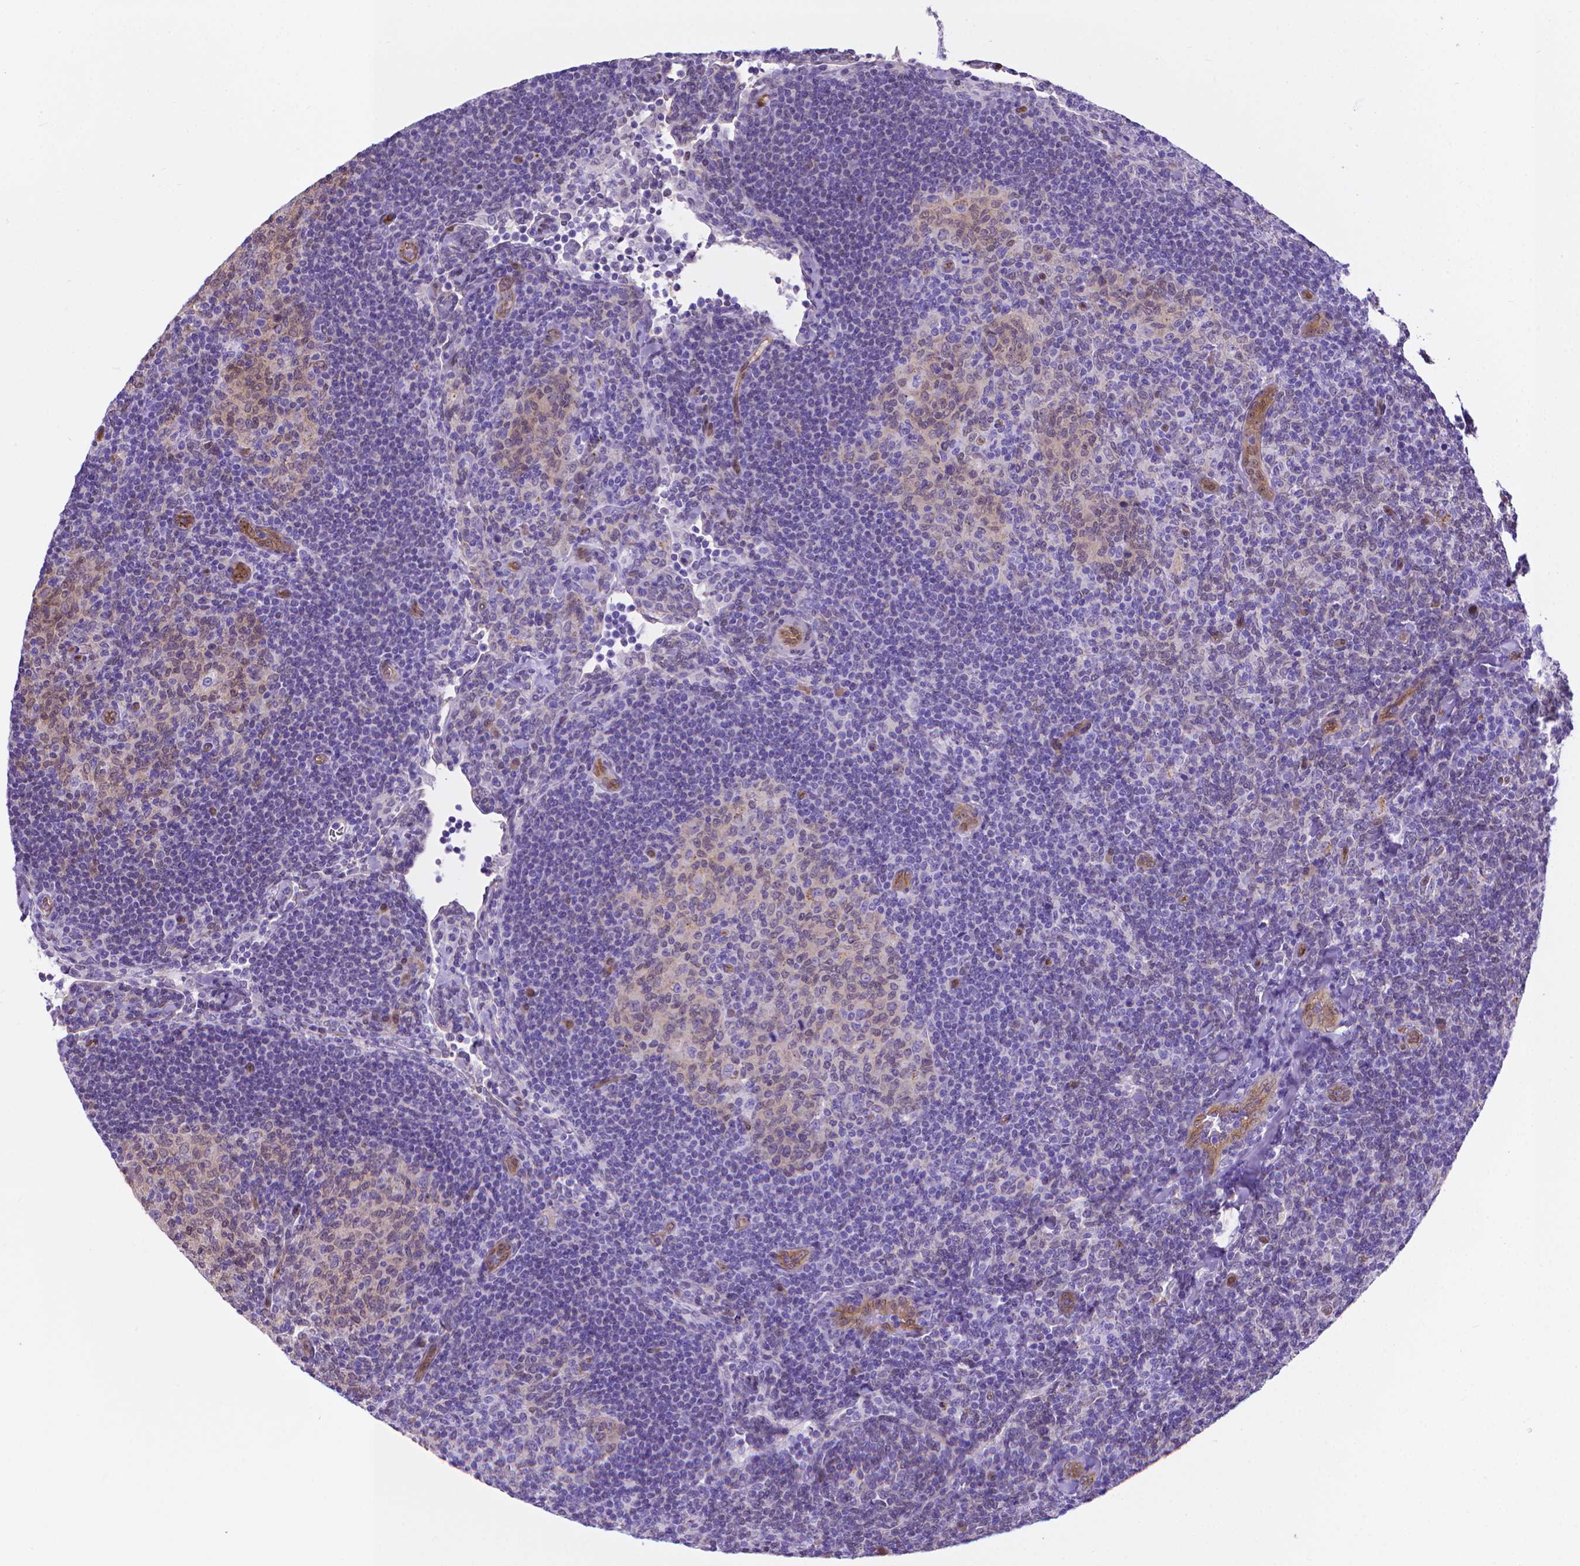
{"staining": {"intensity": "negative", "quantity": "none", "location": "none"}, "tissue": "lymphoma", "cell_type": "Tumor cells", "image_type": "cancer", "snomed": [{"axis": "morphology", "description": "Malignant lymphoma, non-Hodgkin's type, Low grade"}, {"axis": "topography", "description": "Lymph node"}], "caption": "Lymphoma was stained to show a protein in brown. There is no significant staining in tumor cells.", "gene": "CLIC4", "patient": {"sex": "female", "age": 56}}